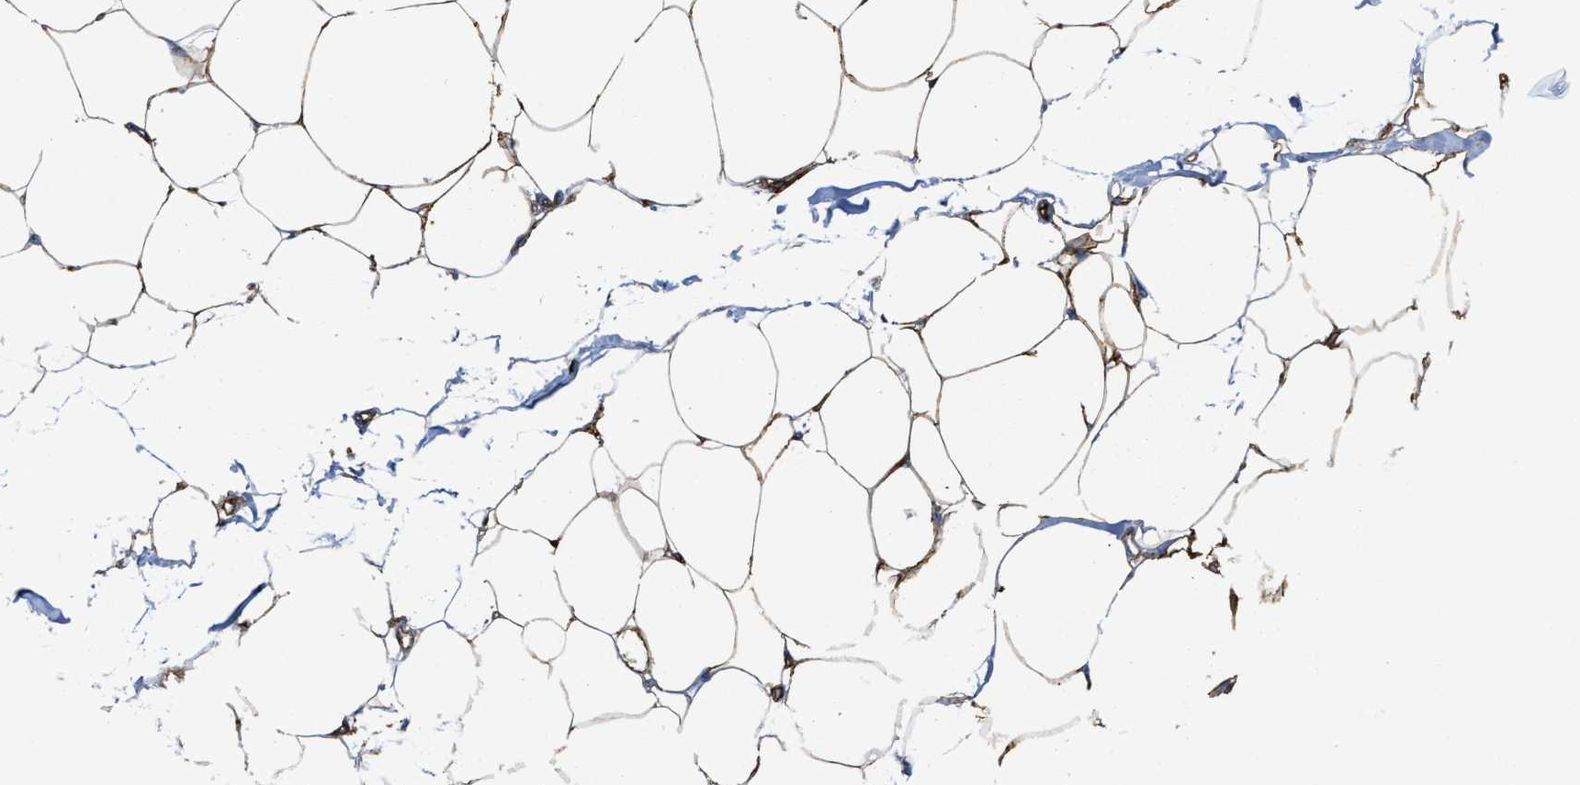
{"staining": {"intensity": "moderate", "quantity": ">75%", "location": "cytoplasmic/membranous"}, "tissue": "adipose tissue", "cell_type": "Adipocytes", "image_type": "normal", "snomed": [{"axis": "morphology", "description": "Normal tissue, NOS"}, {"axis": "morphology", "description": "Adenocarcinoma, NOS"}, {"axis": "topography", "description": "Colon"}, {"axis": "topography", "description": "Peripheral nerve tissue"}], "caption": "Moderate cytoplasmic/membranous positivity for a protein is appreciated in about >75% of adipocytes of unremarkable adipose tissue using IHC.", "gene": "NAB1", "patient": {"sex": "male", "age": 14}}